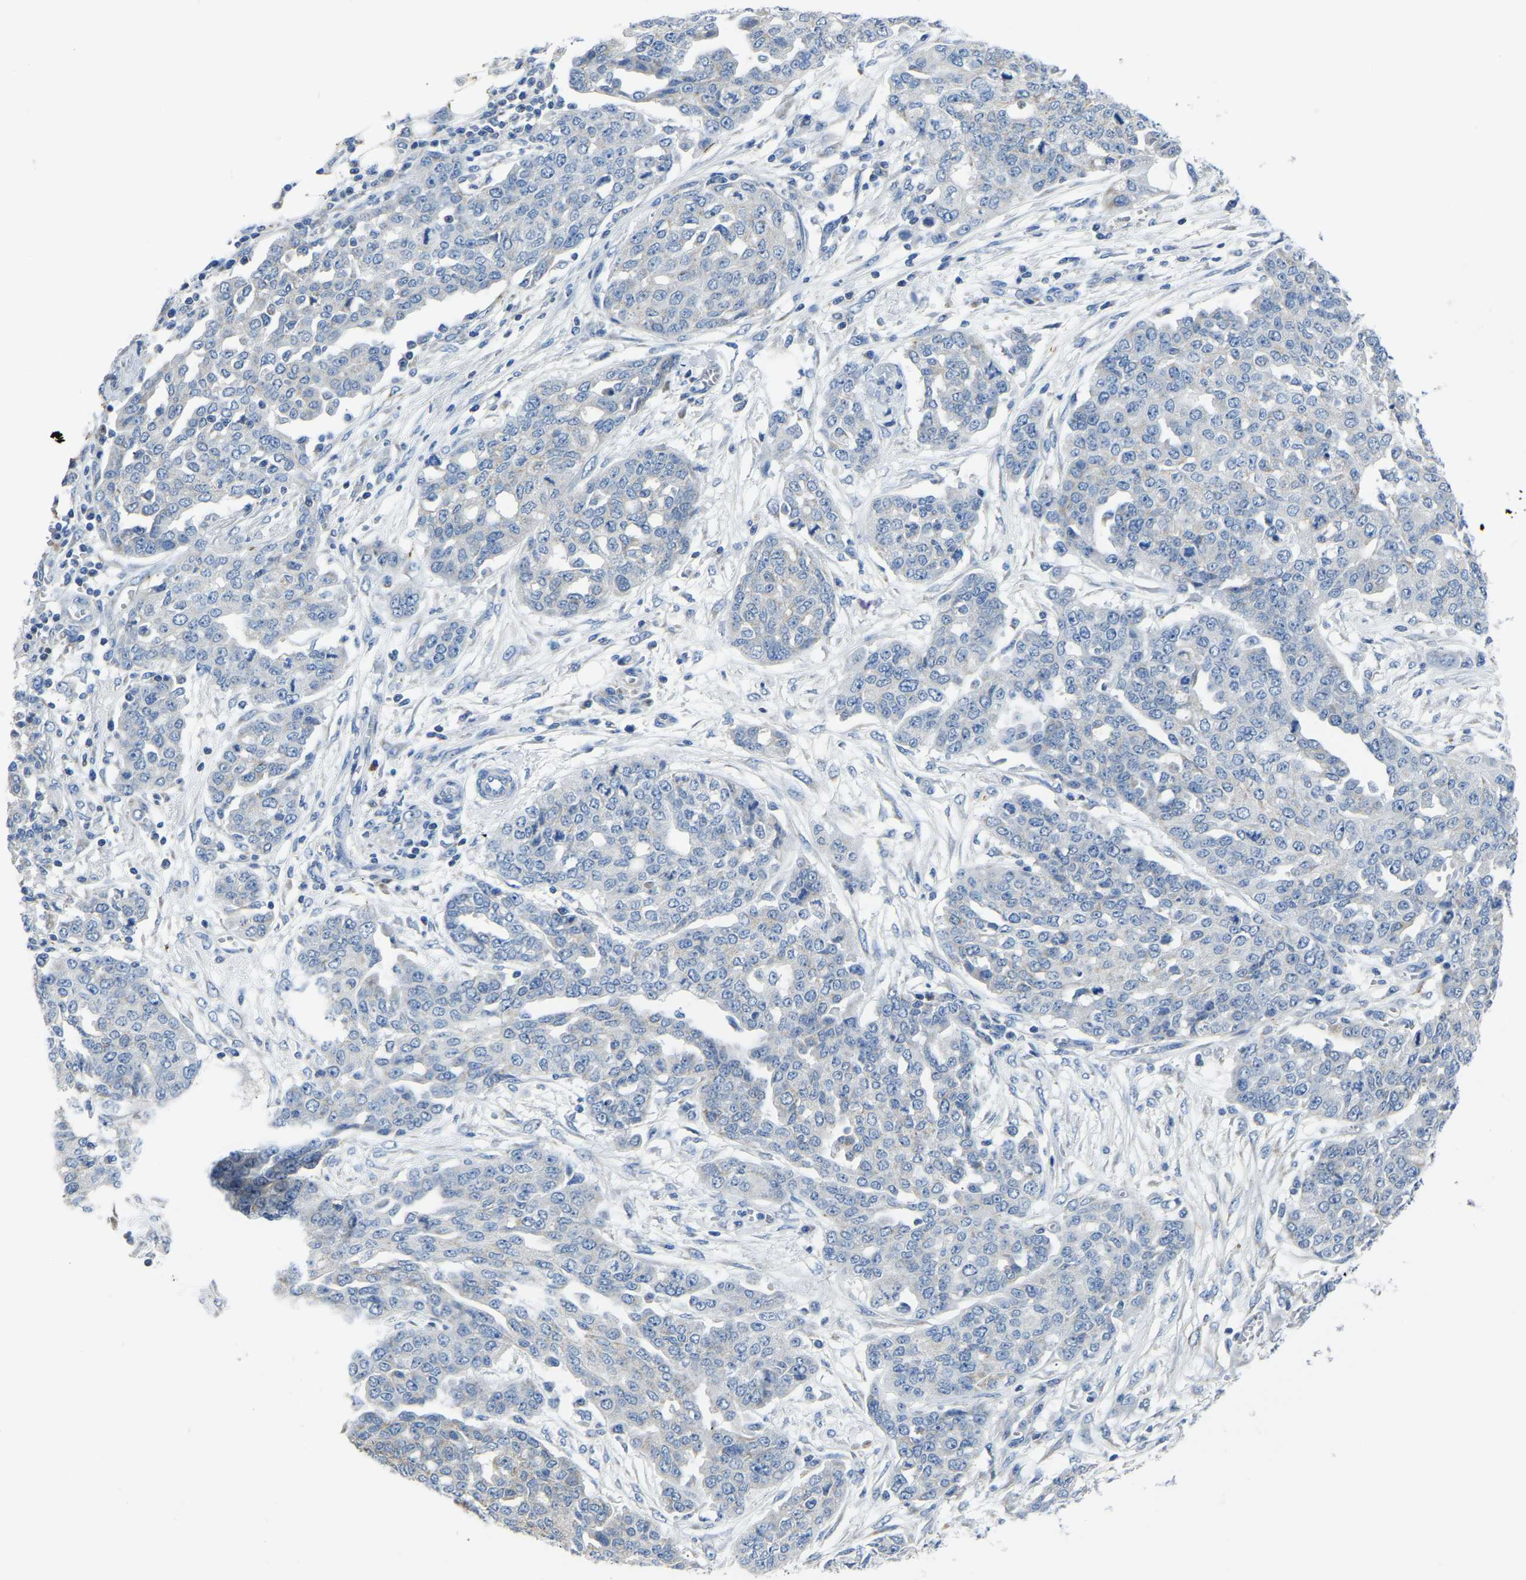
{"staining": {"intensity": "negative", "quantity": "none", "location": "none"}, "tissue": "ovarian cancer", "cell_type": "Tumor cells", "image_type": "cancer", "snomed": [{"axis": "morphology", "description": "Cystadenocarcinoma, serous, NOS"}, {"axis": "topography", "description": "Soft tissue"}, {"axis": "topography", "description": "Ovary"}], "caption": "DAB immunohistochemical staining of serous cystadenocarcinoma (ovarian) reveals no significant expression in tumor cells.", "gene": "ETFA", "patient": {"sex": "female", "age": 57}}